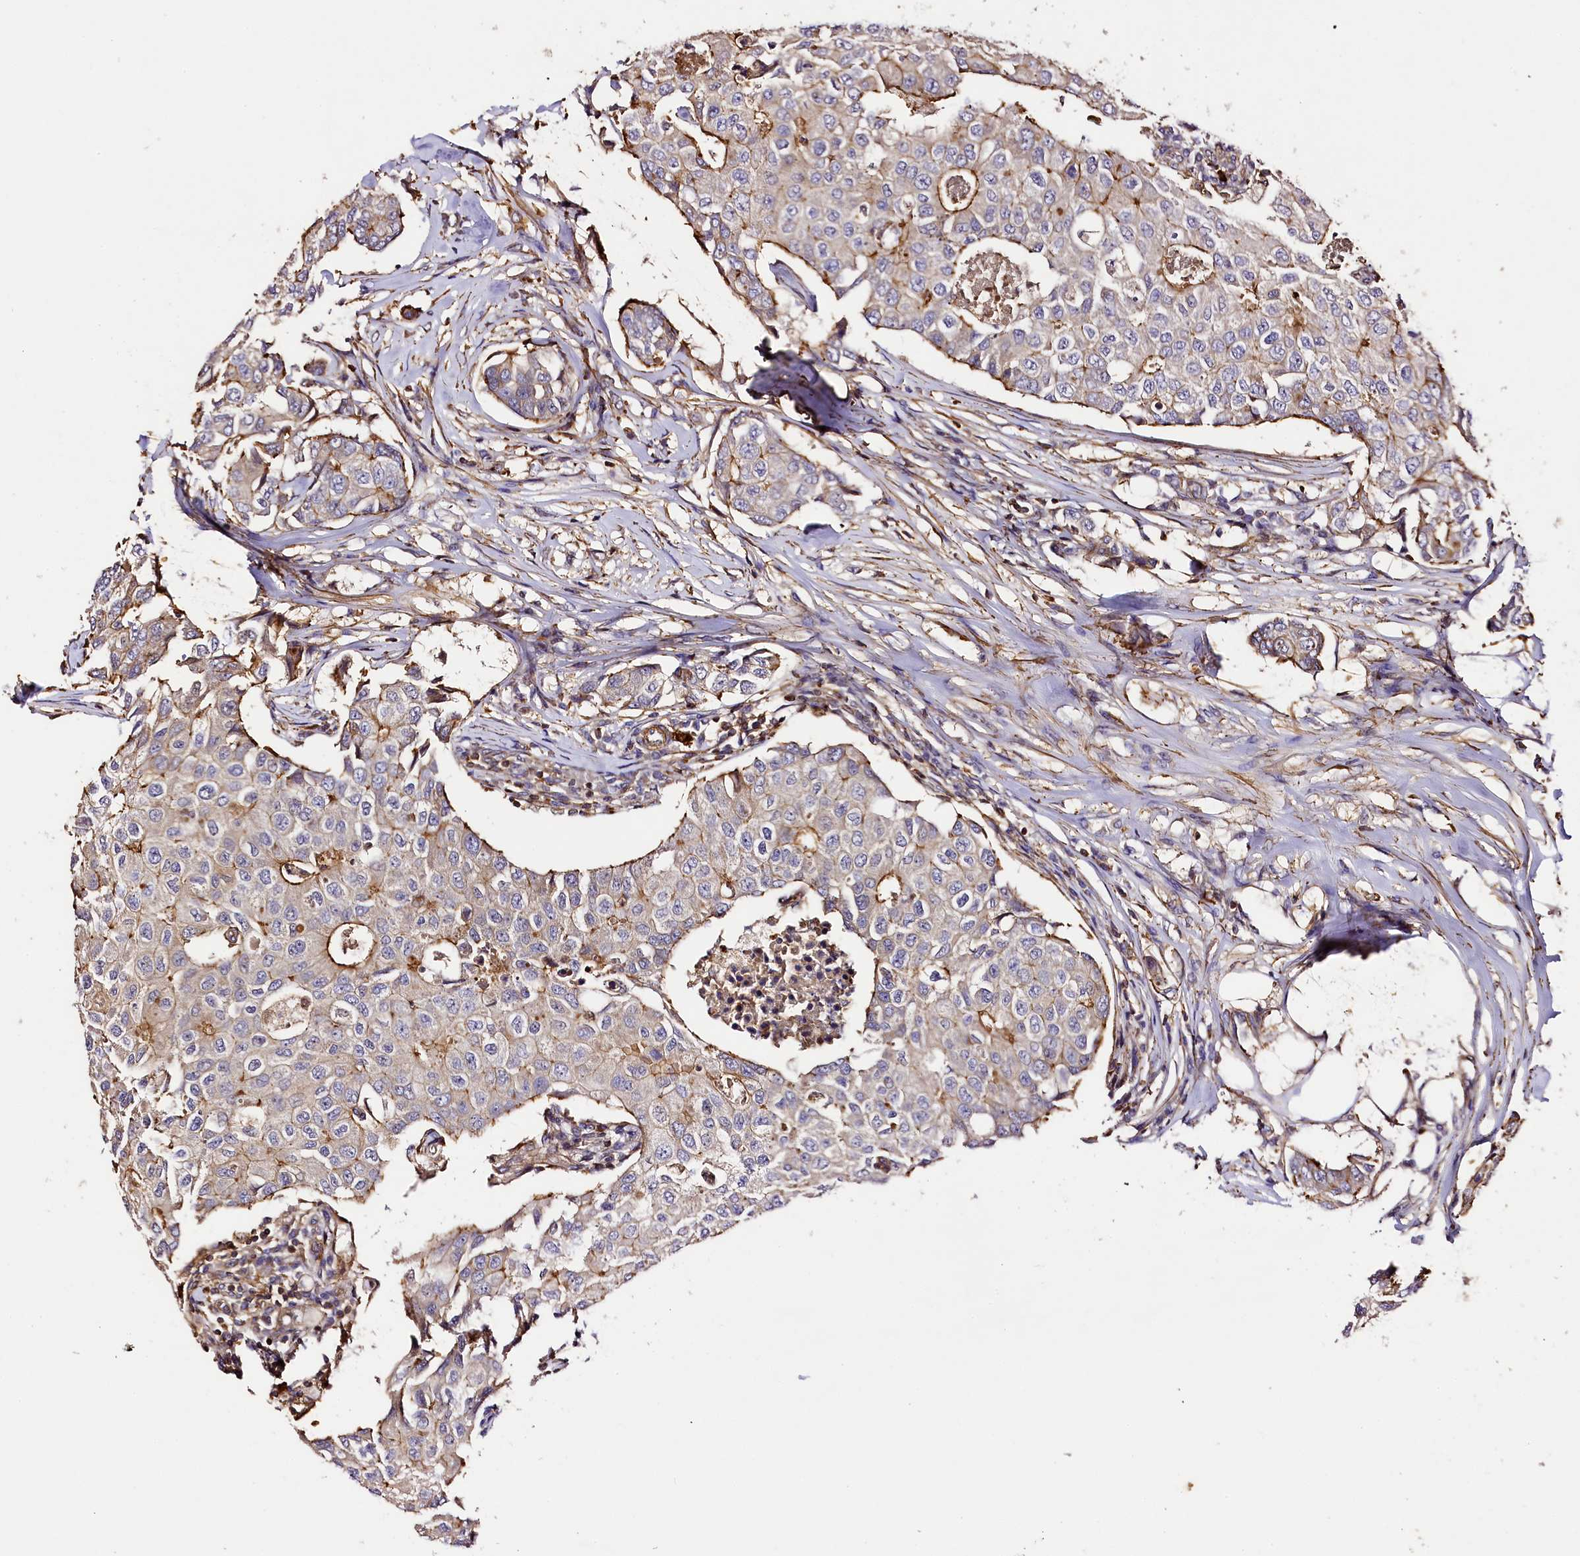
{"staining": {"intensity": "weak", "quantity": "25%-75%", "location": "cytoplasmic/membranous"}, "tissue": "breast cancer", "cell_type": "Tumor cells", "image_type": "cancer", "snomed": [{"axis": "morphology", "description": "Duct carcinoma"}, {"axis": "topography", "description": "Breast"}], "caption": "This photomicrograph reveals invasive ductal carcinoma (breast) stained with immunohistochemistry to label a protein in brown. The cytoplasmic/membranous of tumor cells show weak positivity for the protein. Nuclei are counter-stained blue.", "gene": "RAPSN", "patient": {"sex": "female", "age": 80}}